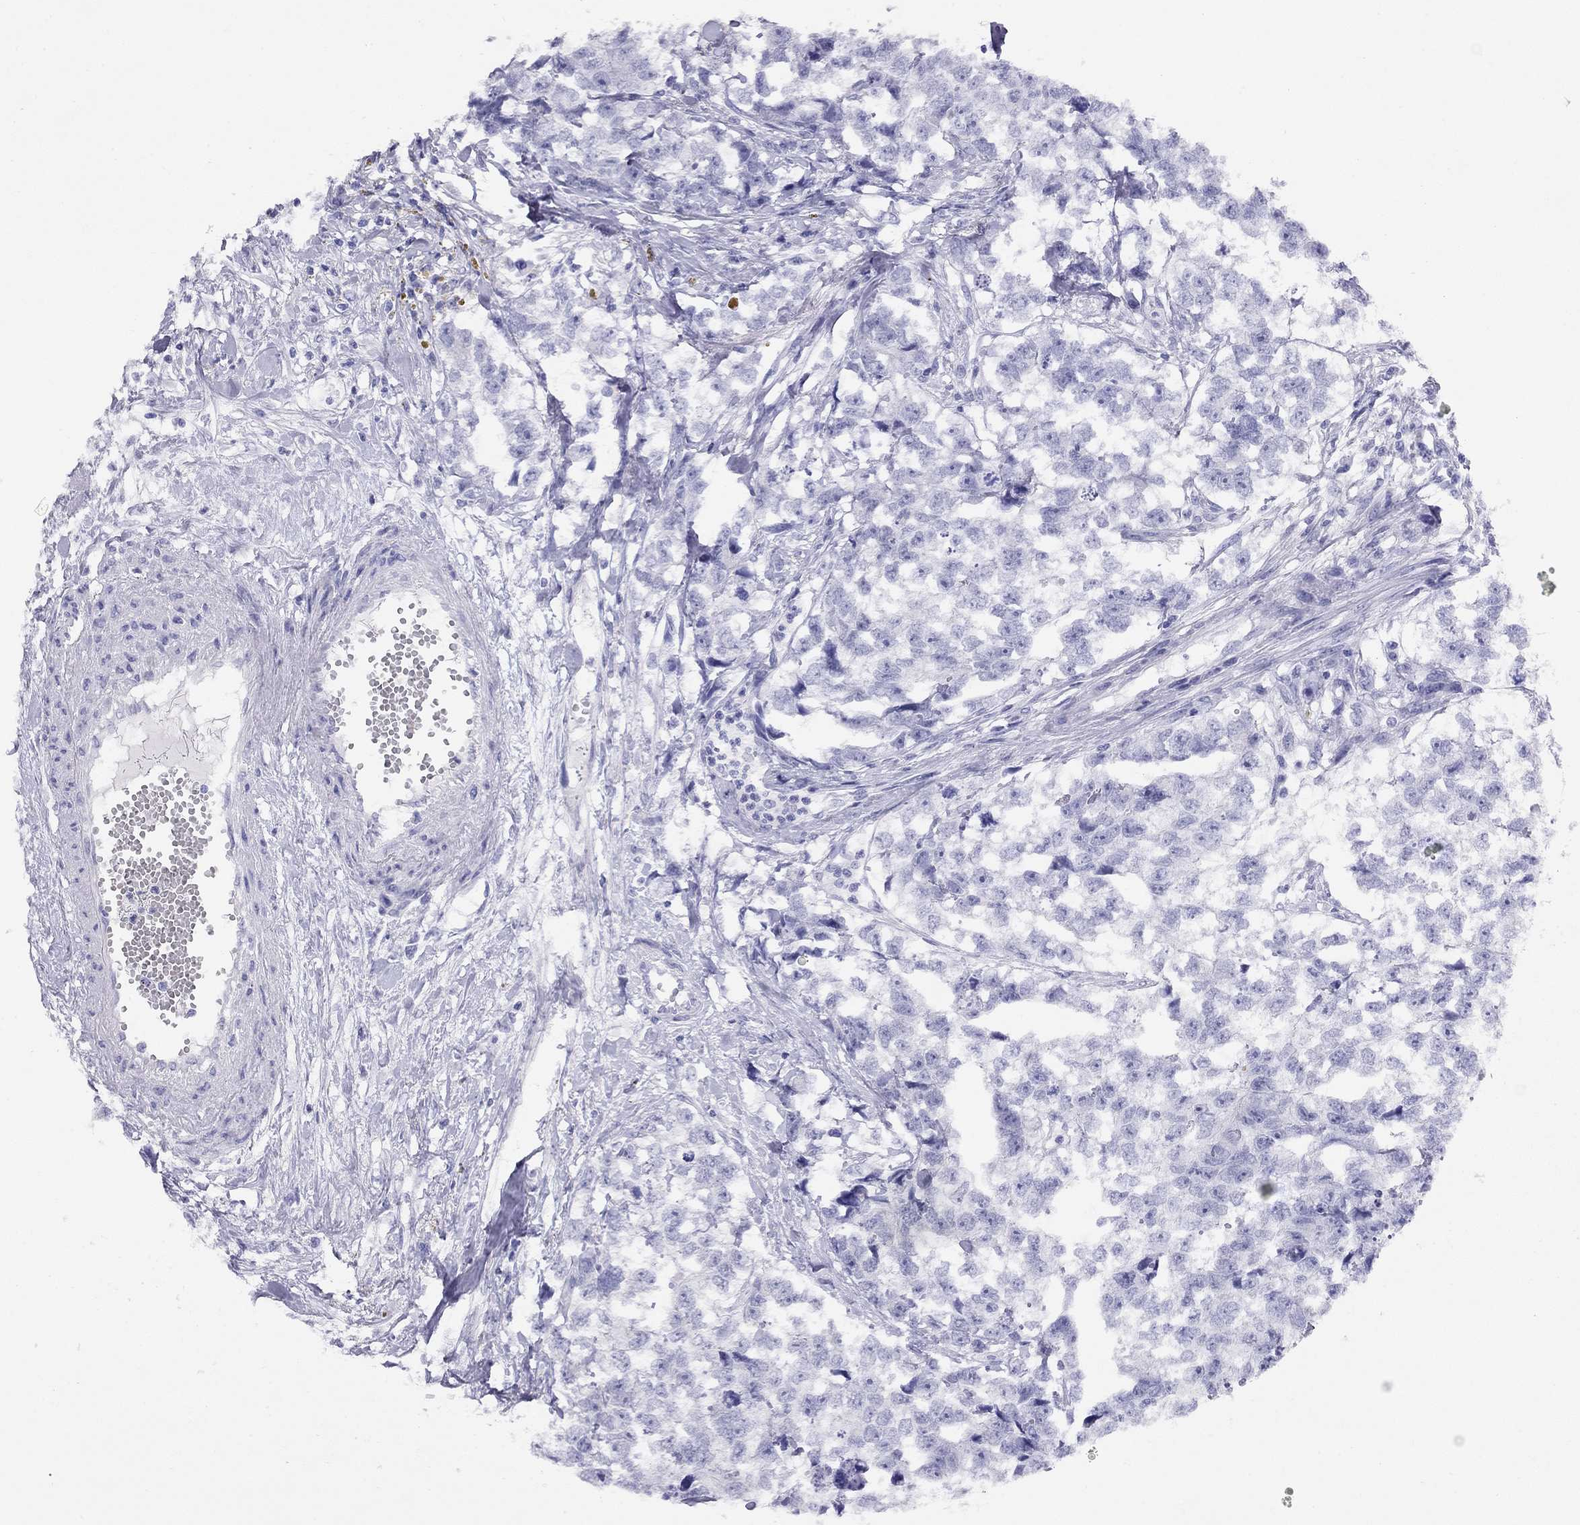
{"staining": {"intensity": "negative", "quantity": "none", "location": "none"}, "tissue": "testis cancer", "cell_type": "Tumor cells", "image_type": "cancer", "snomed": [{"axis": "morphology", "description": "Carcinoma, Embryonal, NOS"}, {"axis": "morphology", "description": "Teratoma, malignant, NOS"}, {"axis": "topography", "description": "Testis"}], "caption": "An image of testis cancer (embryonal carcinoma) stained for a protein shows no brown staining in tumor cells.", "gene": "LRIT2", "patient": {"sex": "male", "age": 44}}